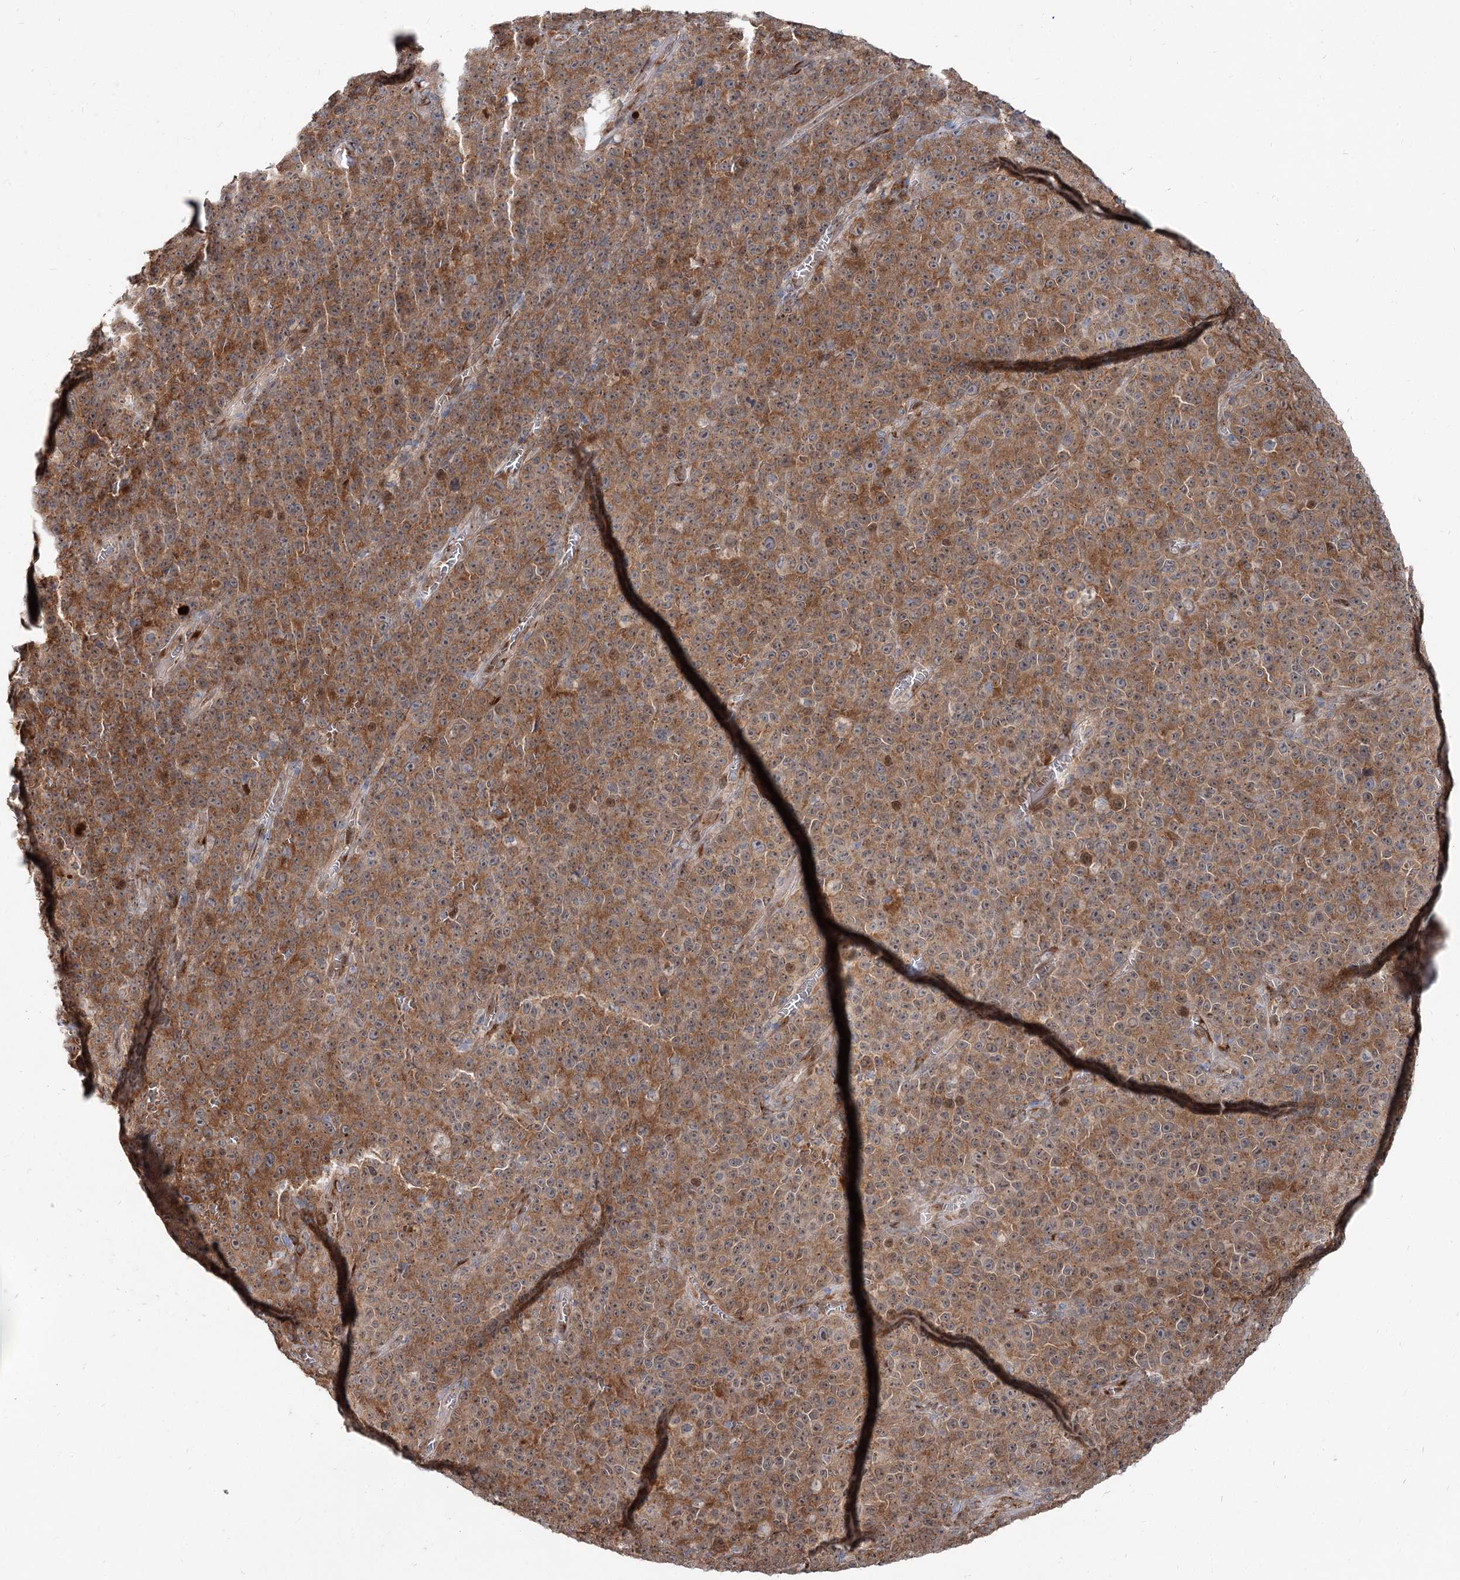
{"staining": {"intensity": "moderate", "quantity": ">75%", "location": "cytoplasmic/membranous"}, "tissue": "melanoma", "cell_type": "Tumor cells", "image_type": "cancer", "snomed": [{"axis": "morphology", "description": "Malignant melanoma, NOS"}, {"axis": "topography", "description": "Skin"}], "caption": "Human melanoma stained for a protein (brown) shows moderate cytoplasmic/membranous positive positivity in approximately >75% of tumor cells.", "gene": "SPART", "patient": {"sex": "female", "age": 82}}